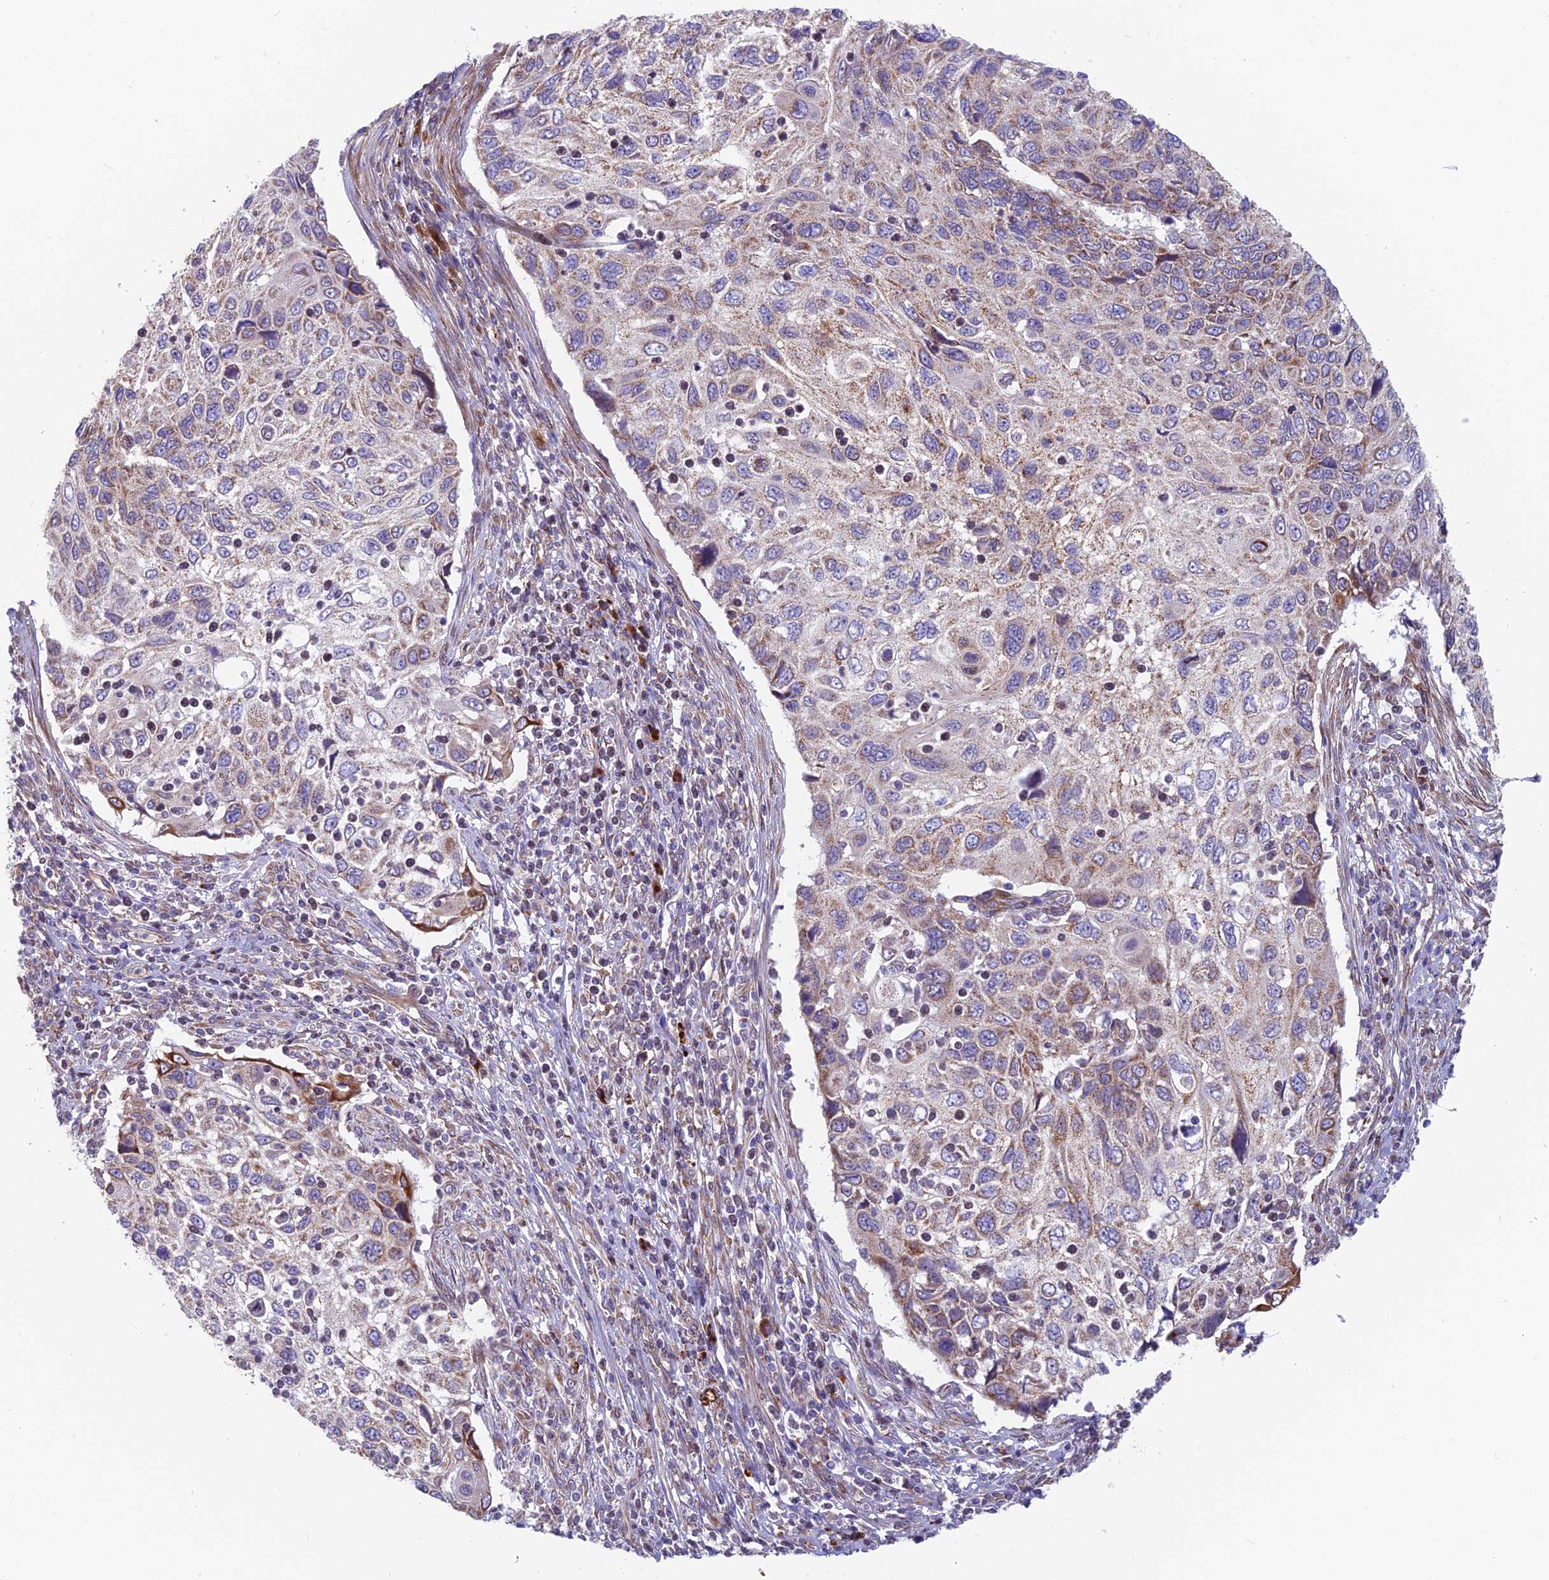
{"staining": {"intensity": "strong", "quantity": "<25%", "location": "cytoplasmic/membranous"}, "tissue": "cervical cancer", "cell_type": "Tumor cells", "image_type": "cancer", "snomed": [{"axis": "morphology", "description": "Squamous cell carcinoma, NOS"}, {"axis": "topography", "description": "Cervix"}], "caption": "High-power microscopy captured an immunohistochemistry (IHC) micrograph of cervical cancer (squamous cell carcinoma), revealing strong cytoplasmic/membranous staining in about <25% of tumor cells.", "gene": "TBC1D20", "patient": {"sex": "female", "age": 70}}